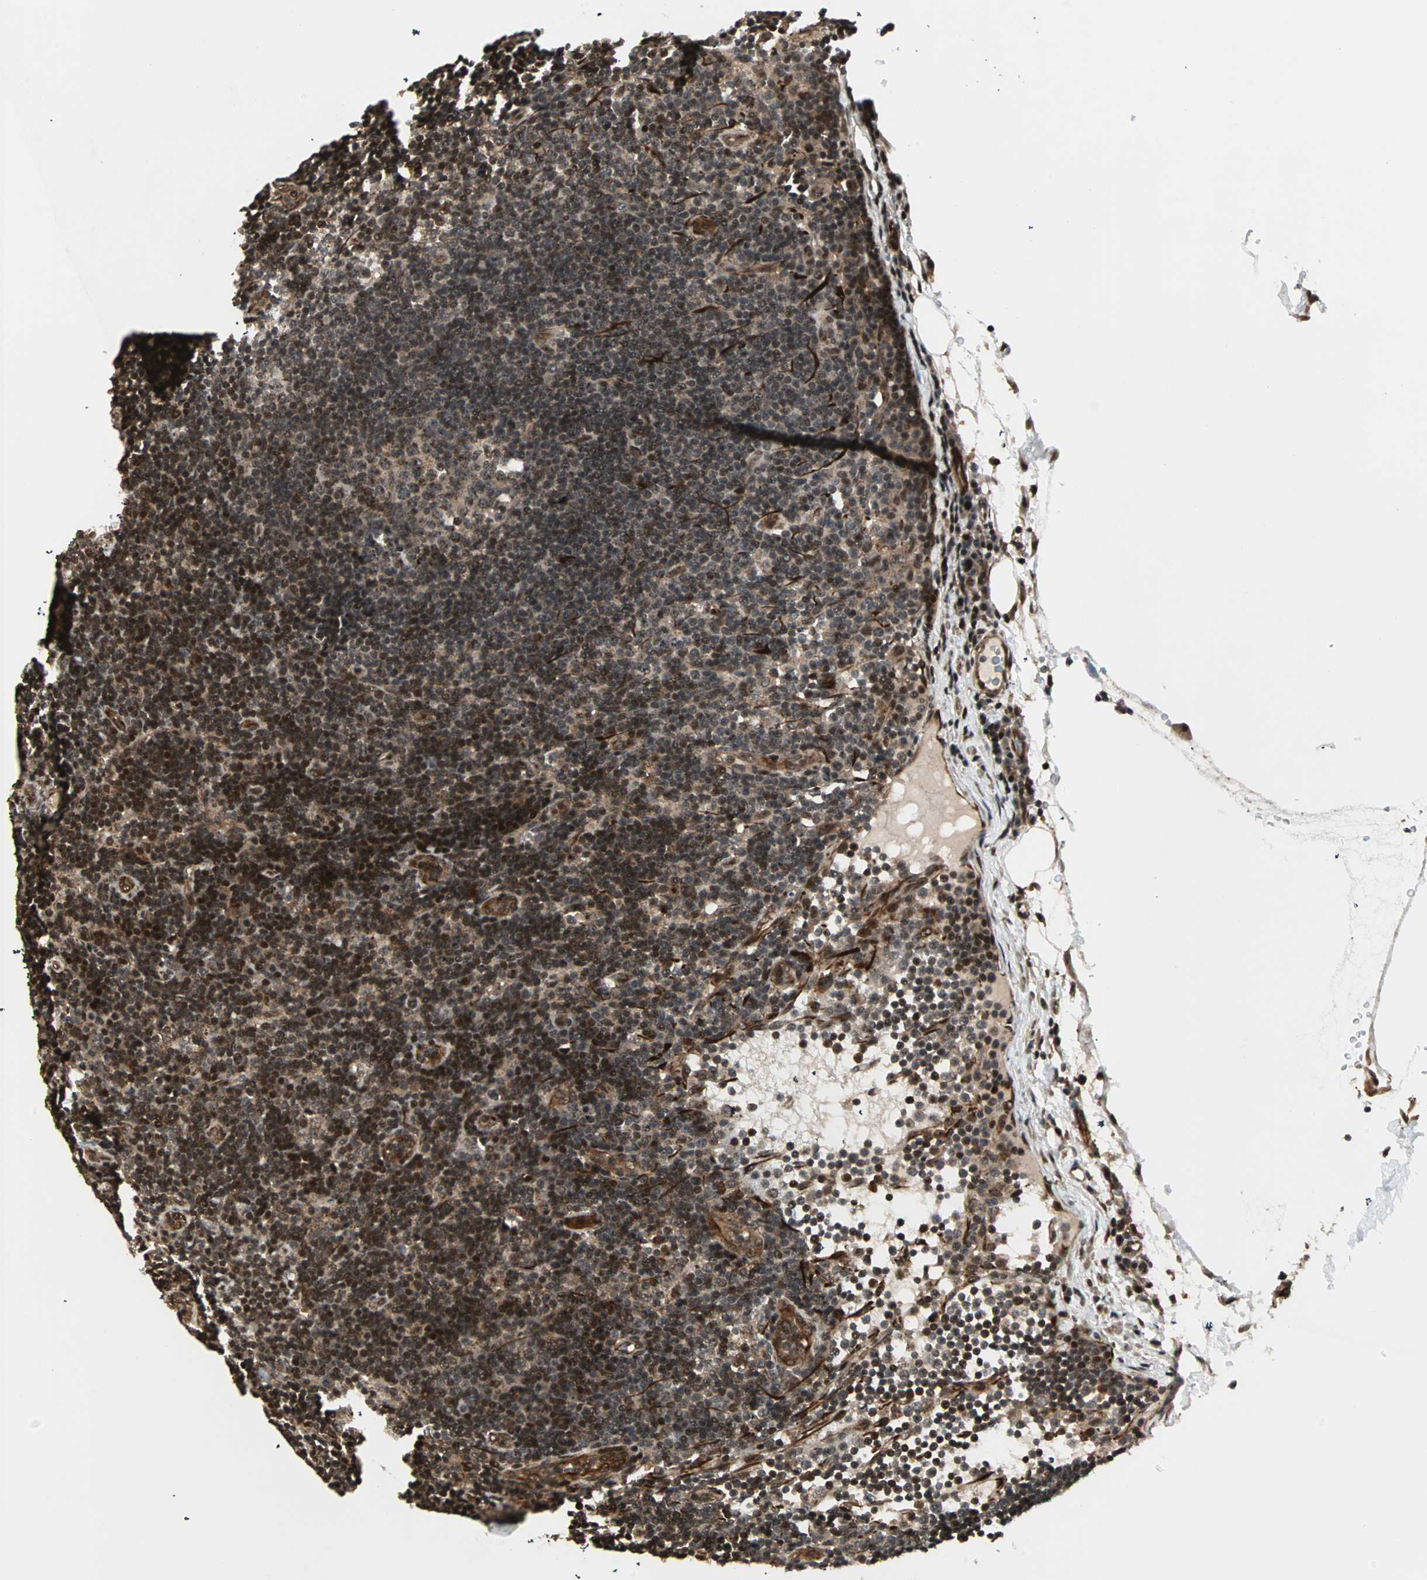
{"staining": {"intensity": "strong", "quantity": ">75%", "location": "cytoplasmic/membranous,nuclear"}, "tissue": "lymph node", "cell_type": "Germinal center cells", "image_type": "normal", "snomed": [{"axis": "morphology", "description": "Normal tissue, NOS"}, {"axis": "morphology", "description": "Squamous cell carcinoma, metastatic, NOS"}, {"axis": "topography", "description": "Lymph node"}], "caption": "Strong cytoplasmic/membranous,nuclear protein positivity is present in approximately >75% of germinal center cells in lymph node.", "gene": "ZBED9", "patient": {"sex": "female", "age": 53}}